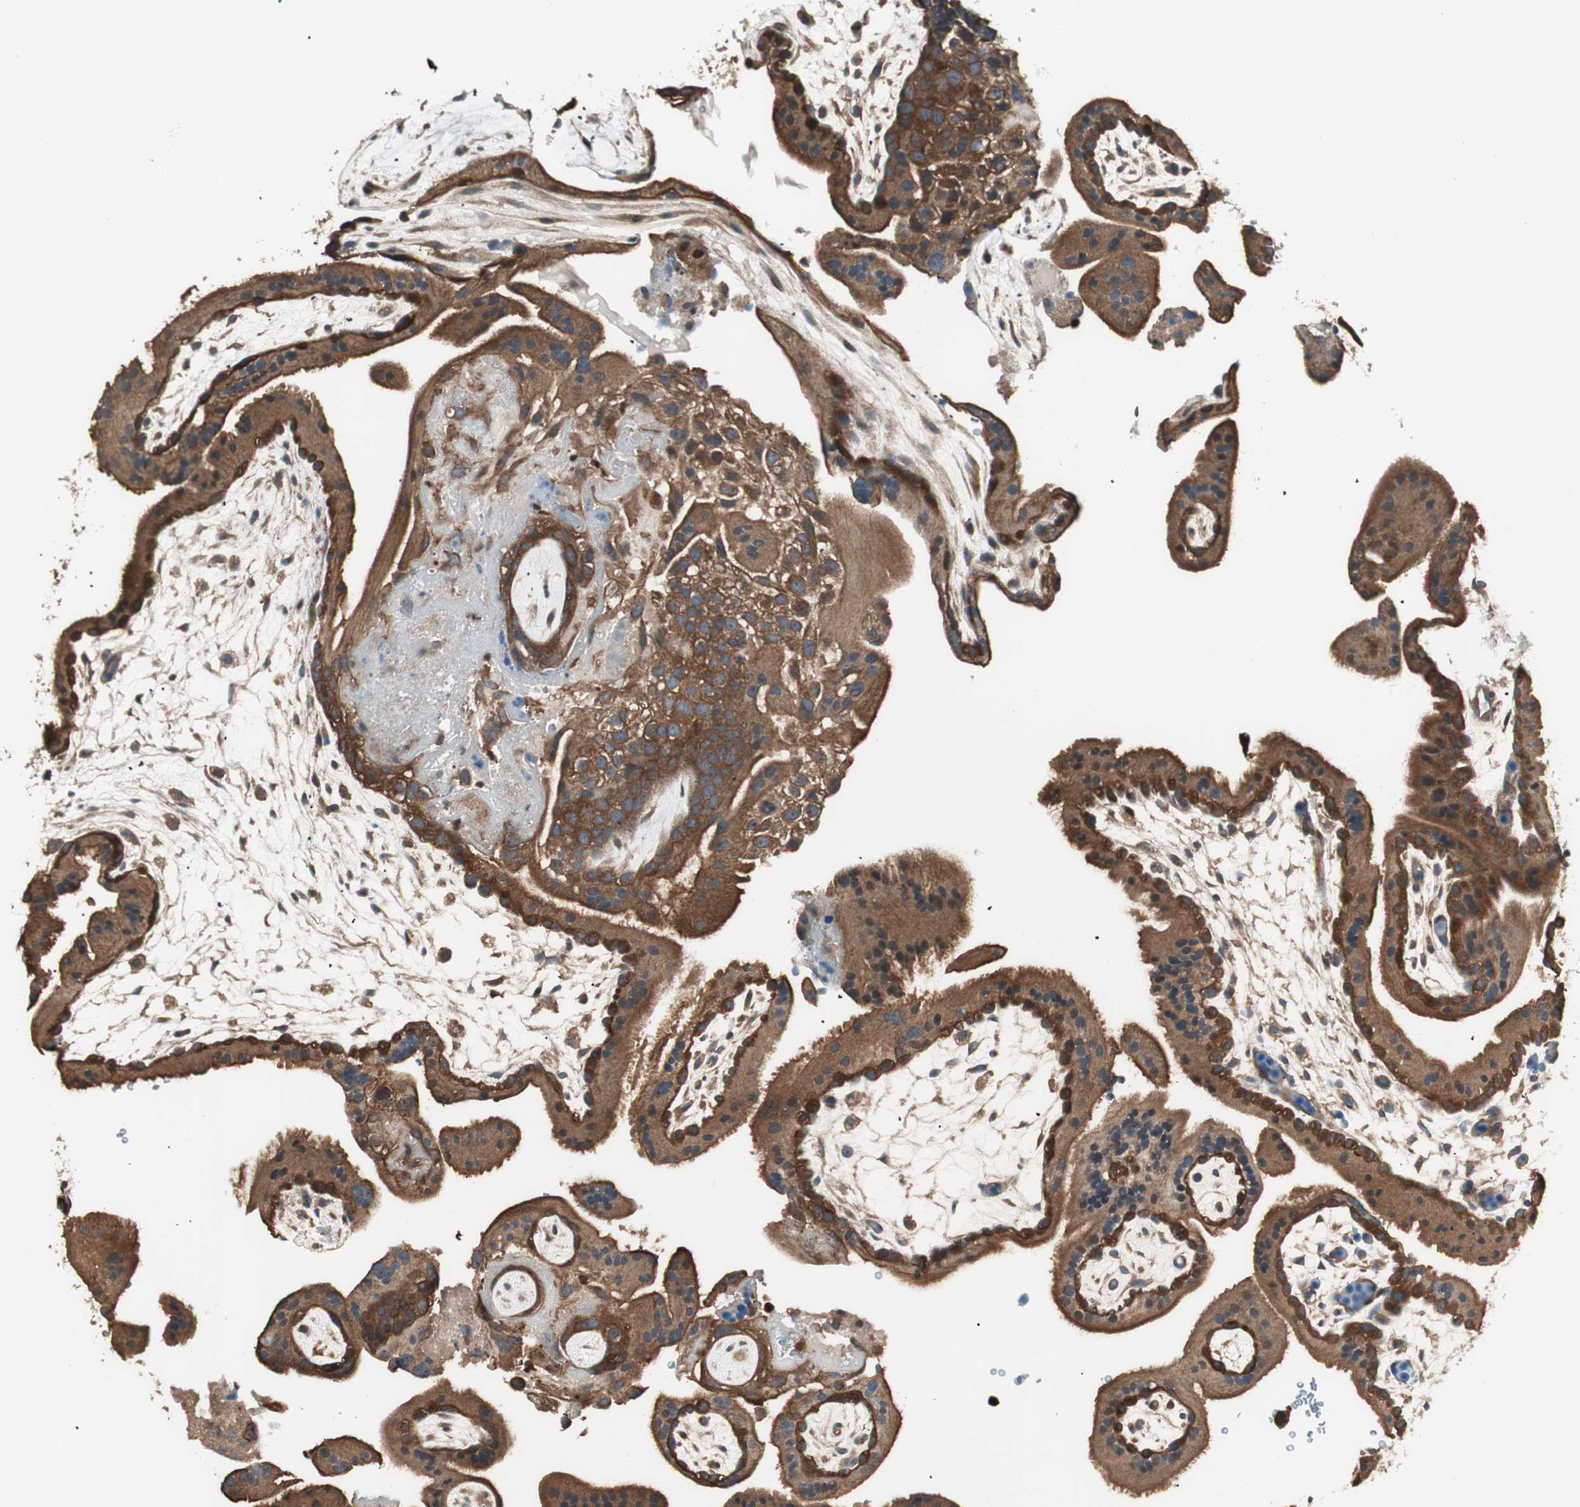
{"staining": {"intensity": "strong", "quantity": ">75%", "location": "cytoplasmic/membranous"}, "tissue": "placenta", "cell_type": "Trophoblastic cells", "image_type": "normal", "snomed": [{"axis": "morphology", "description": "Normal tissue, NOS"}, {"axis": "topography", "description": "Placenta"}], "caption": "A brown stain highlights strong cytoplasmic/membranous staining of a protein in trophoblastic cells of normal human placenta. The staining was performed using DAB to visualize the protein expression in brown, while the nuclei were stained in blue with hematoxylin (Magnification: 20x).", "gene": "TSG101", "patient": {"sex": "female", "age": 19}}